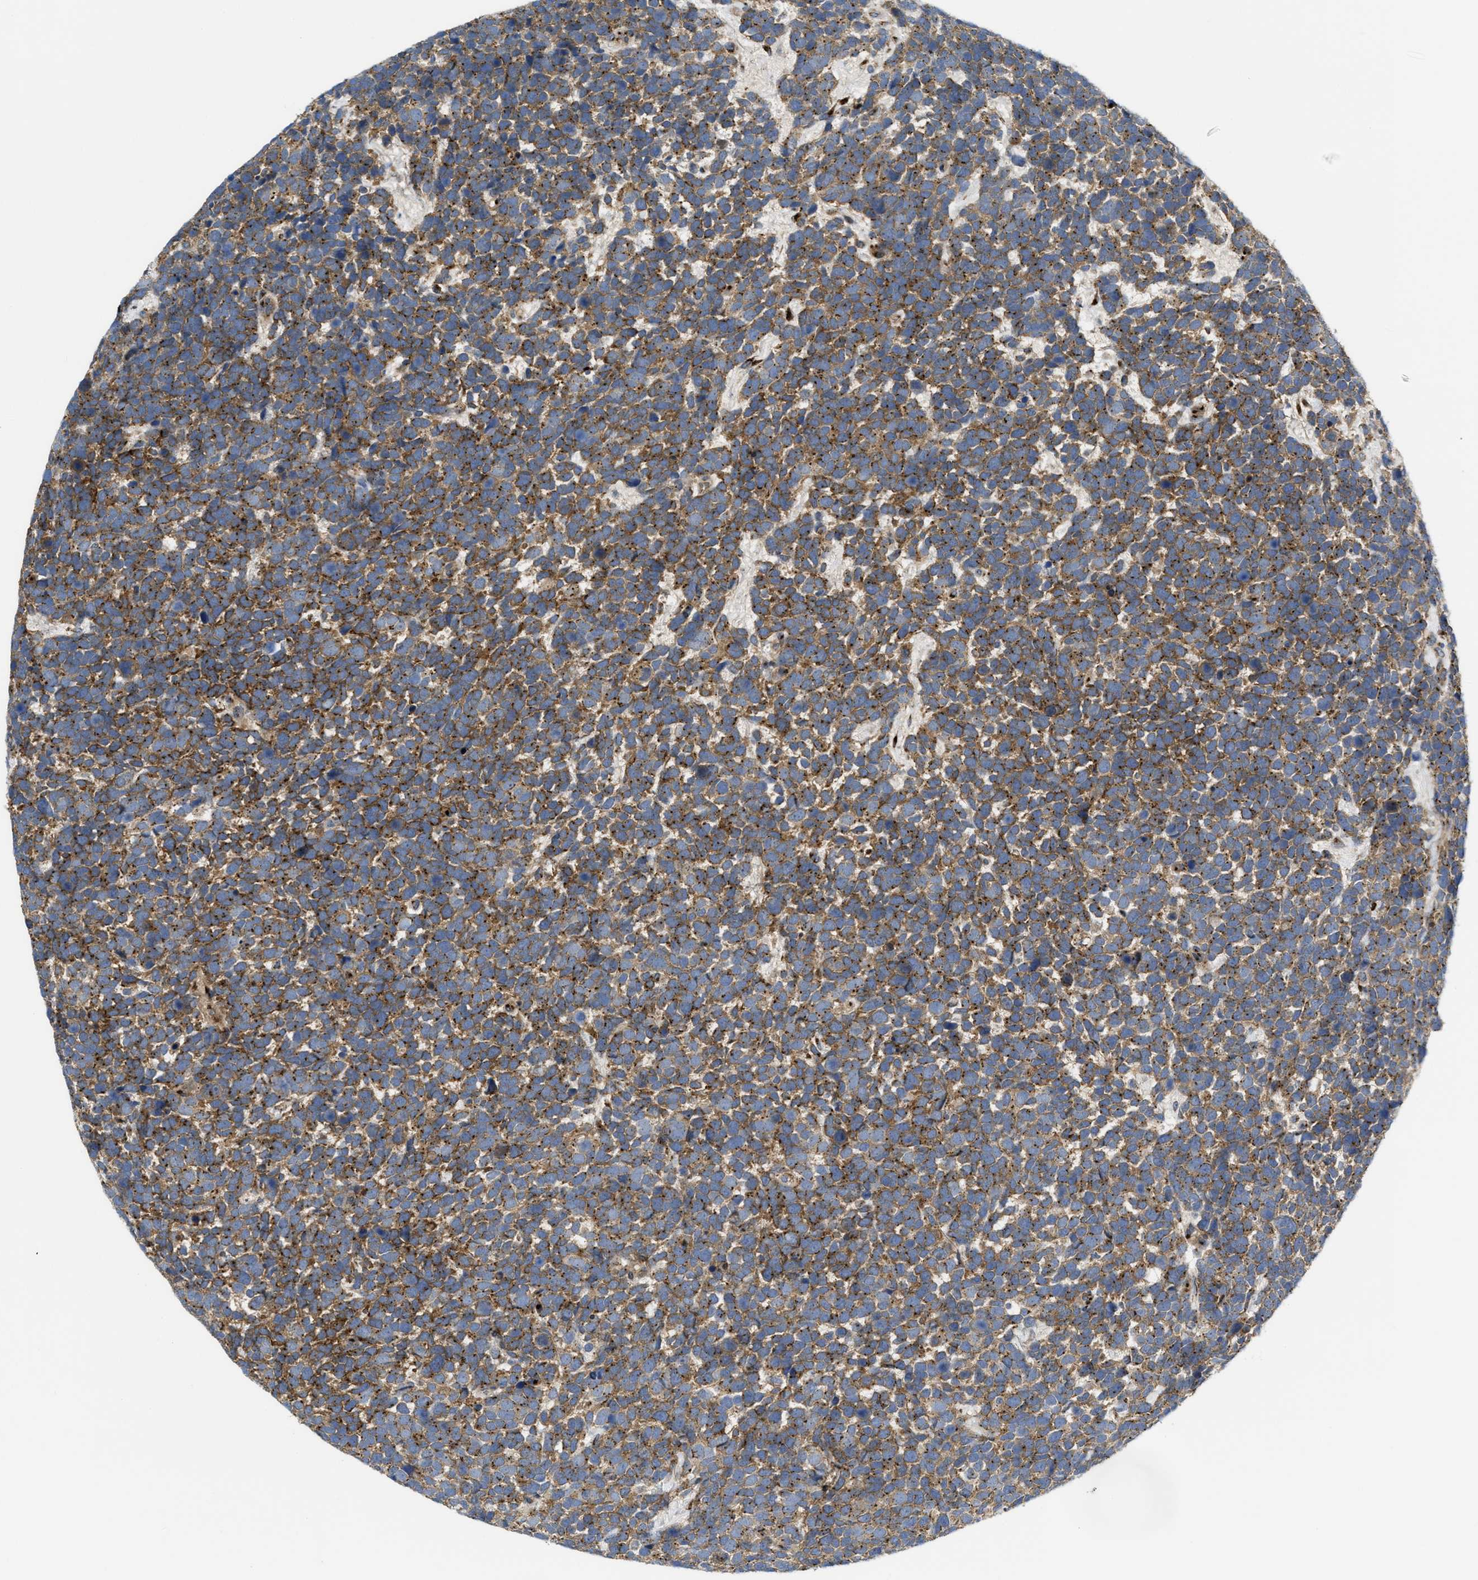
{"staining": {"intensity": "moderate", "quantity": "25%-75%", "location": "cytoplasmic/membranous"}, "tissue": "urothelial cancer", "cell_type": "Tumor cells", "image_type": "cancer", "snomed": [{"axis": "morphology", "description": "Urothelial carcinoma, High grade"}, {"axis": "topography", "description": "Urinary bladder"}], "caption": "Protein analysis of urothelial carcinoma (high-grade) tissue reveals moderate cytoplasmic/membranous staining in about 25%-75% of tumor cells.", "gene": "ZNF70", "patient": {"sex": "female", "age": 82}}